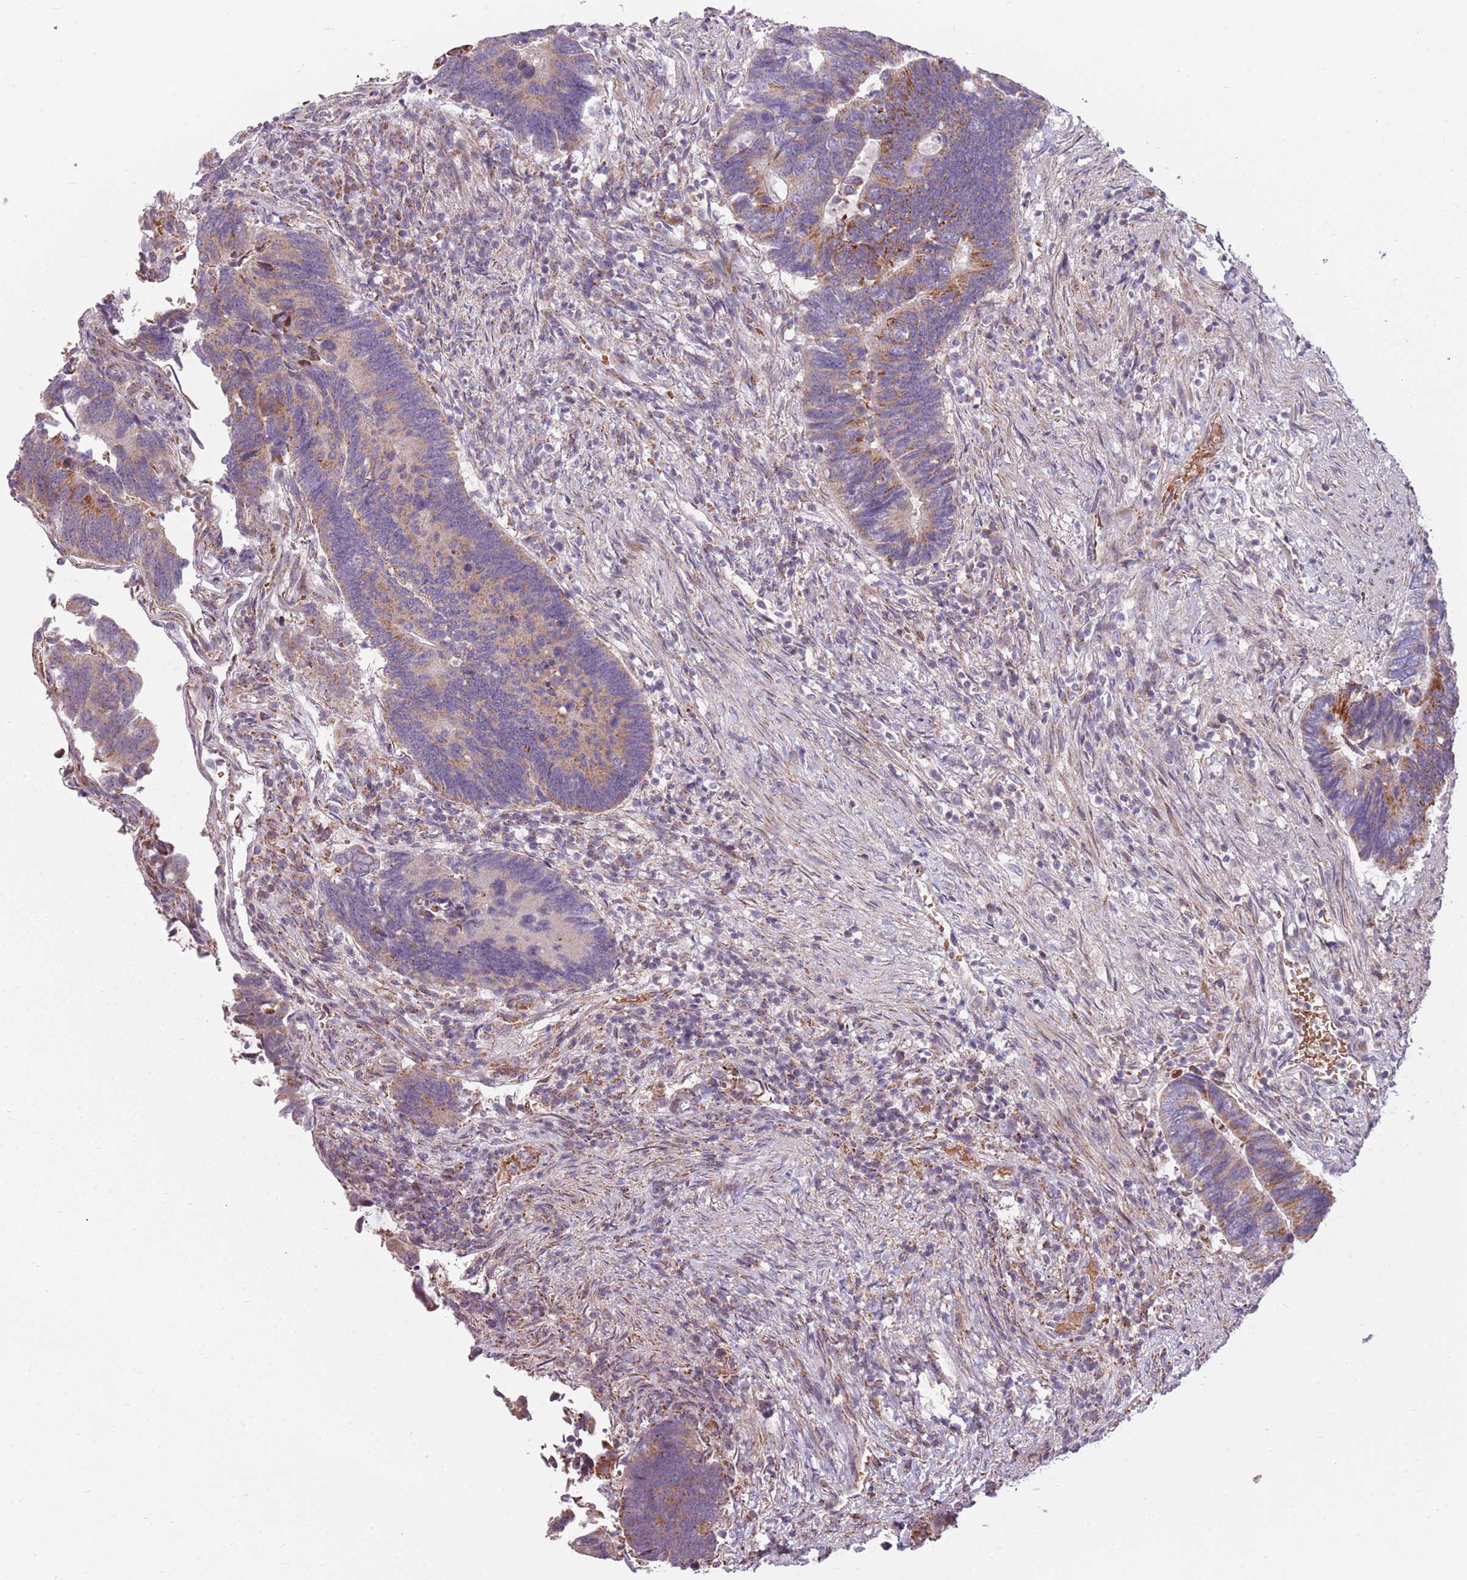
{"staining": {"intensity": "moderate", "quantity": "<25%", "location": "cytoplasmic/membranous"}, "tissue": "colorectal cancer", "cell_type": "Tumor cells", "image_type": "cancer", "snomed": [{"axis": "morphology", "description": "Adenocarcinoma, NOS"}, {"axis": "topography", "description": "Colon"}], "caption": "Protein expression analysis of colorectal adenocarcinoma demonstrates moderate cytoplasmic/membranous staining in approximately <25% of tumor cells.", "gene": "ZNF530", "patient": {"sex": "male", "age": 87}}